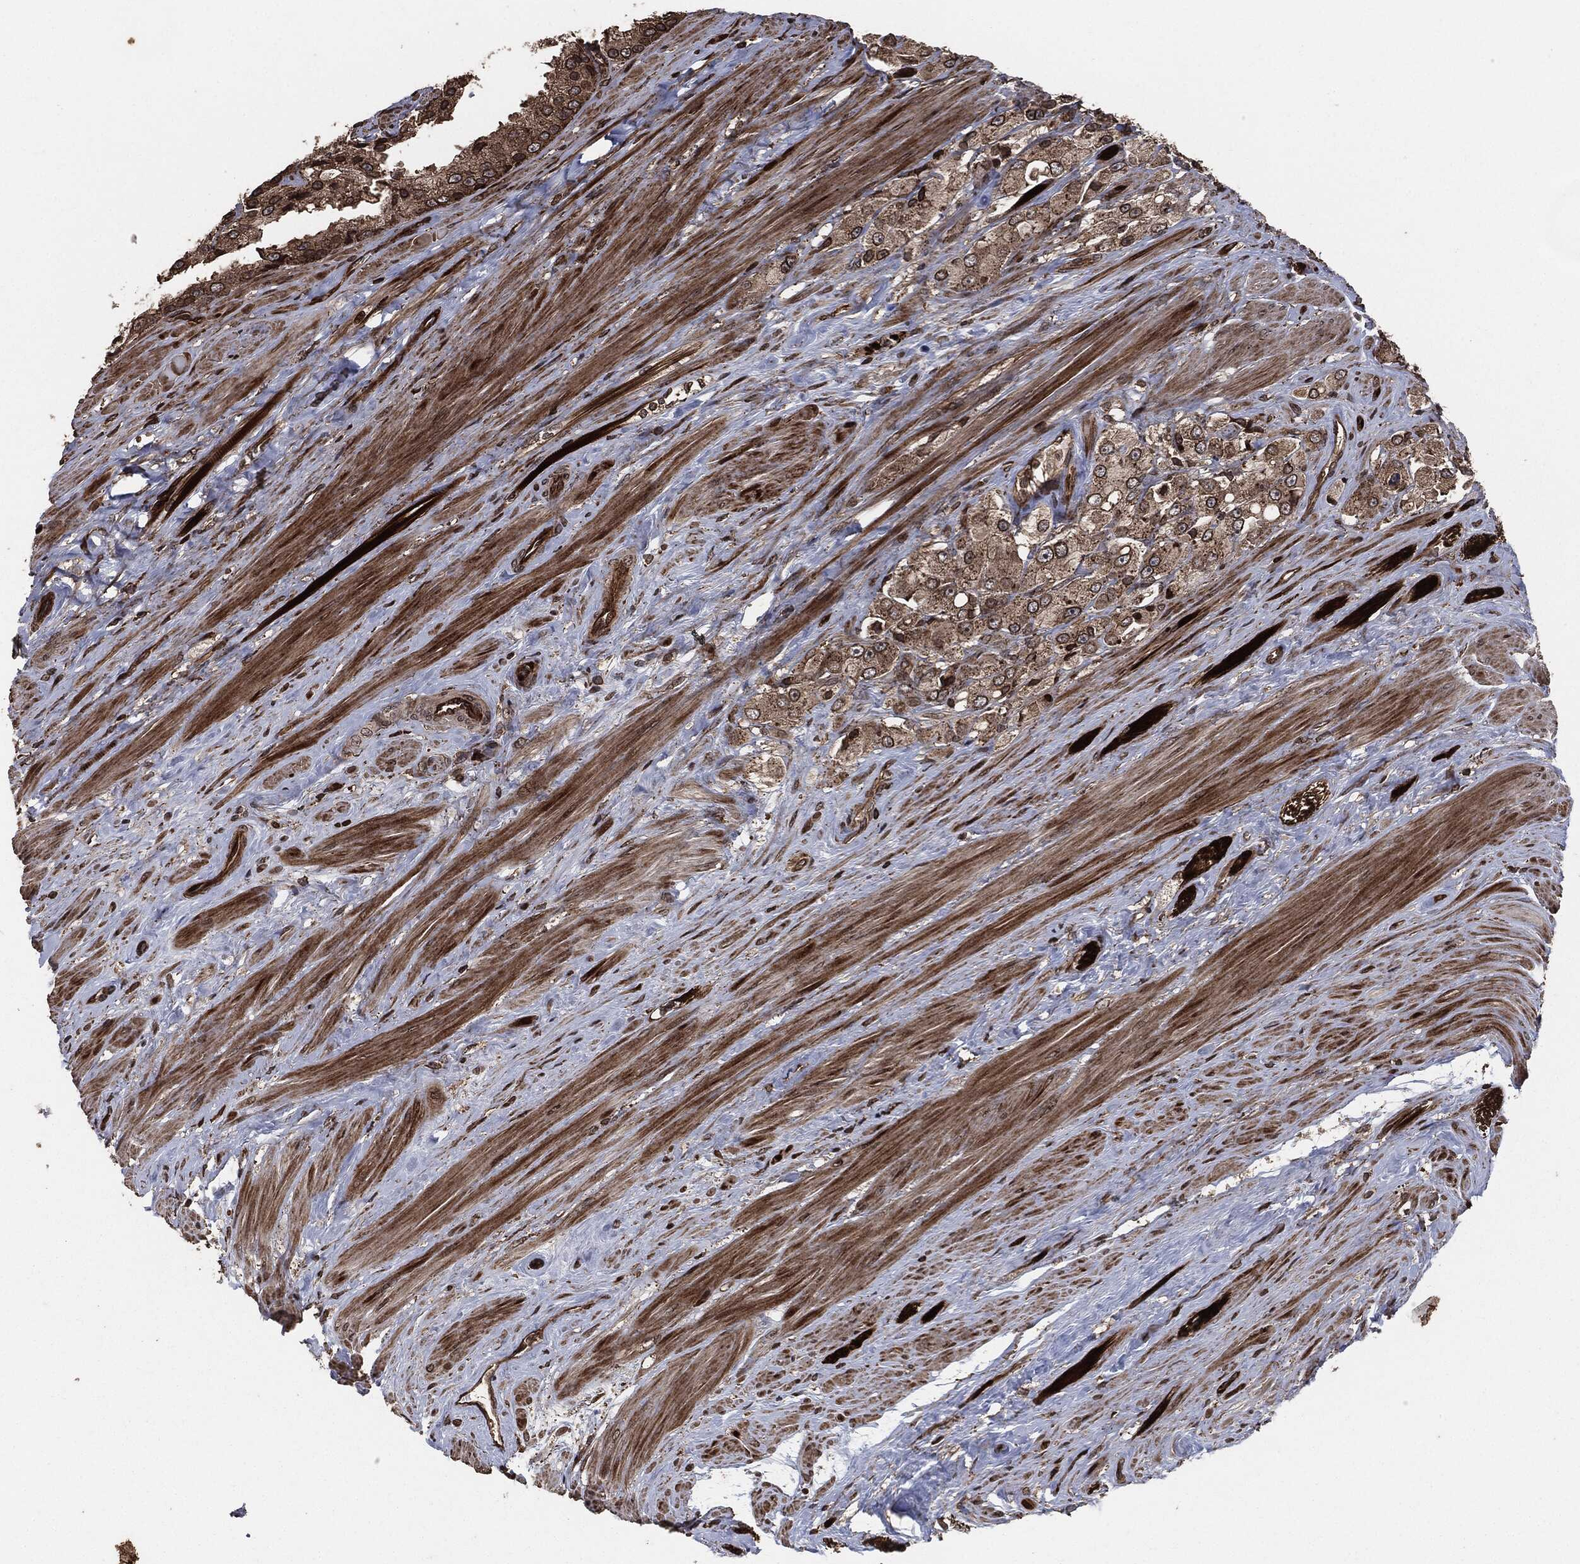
{"staining": {"intensity": "moderate", "quantity": "25%-75%", "location": "cytoplasmic/membranous"}, "tissue": "prostate cancer", "cell_type": "Tumor cells", "image_type": "cancer", "snomed": [{"axis": "morphology", "description": "Adenocarcinoma, NOS"}, {"axis": "topography", "description": "Prostate and seminal vesicle, NOS"}, {"axis": "topography", "description": "Prostate"}], "caption": "Immunohistochemistry of prostate cancer (adenocarcinoma) exhibits medium levels of moderate cytoplasmic/membranous staining in approximately 25%-75% of tumor cells.", "gene": "IFIT1", "patient": {"sex": "male", "age": 64}}